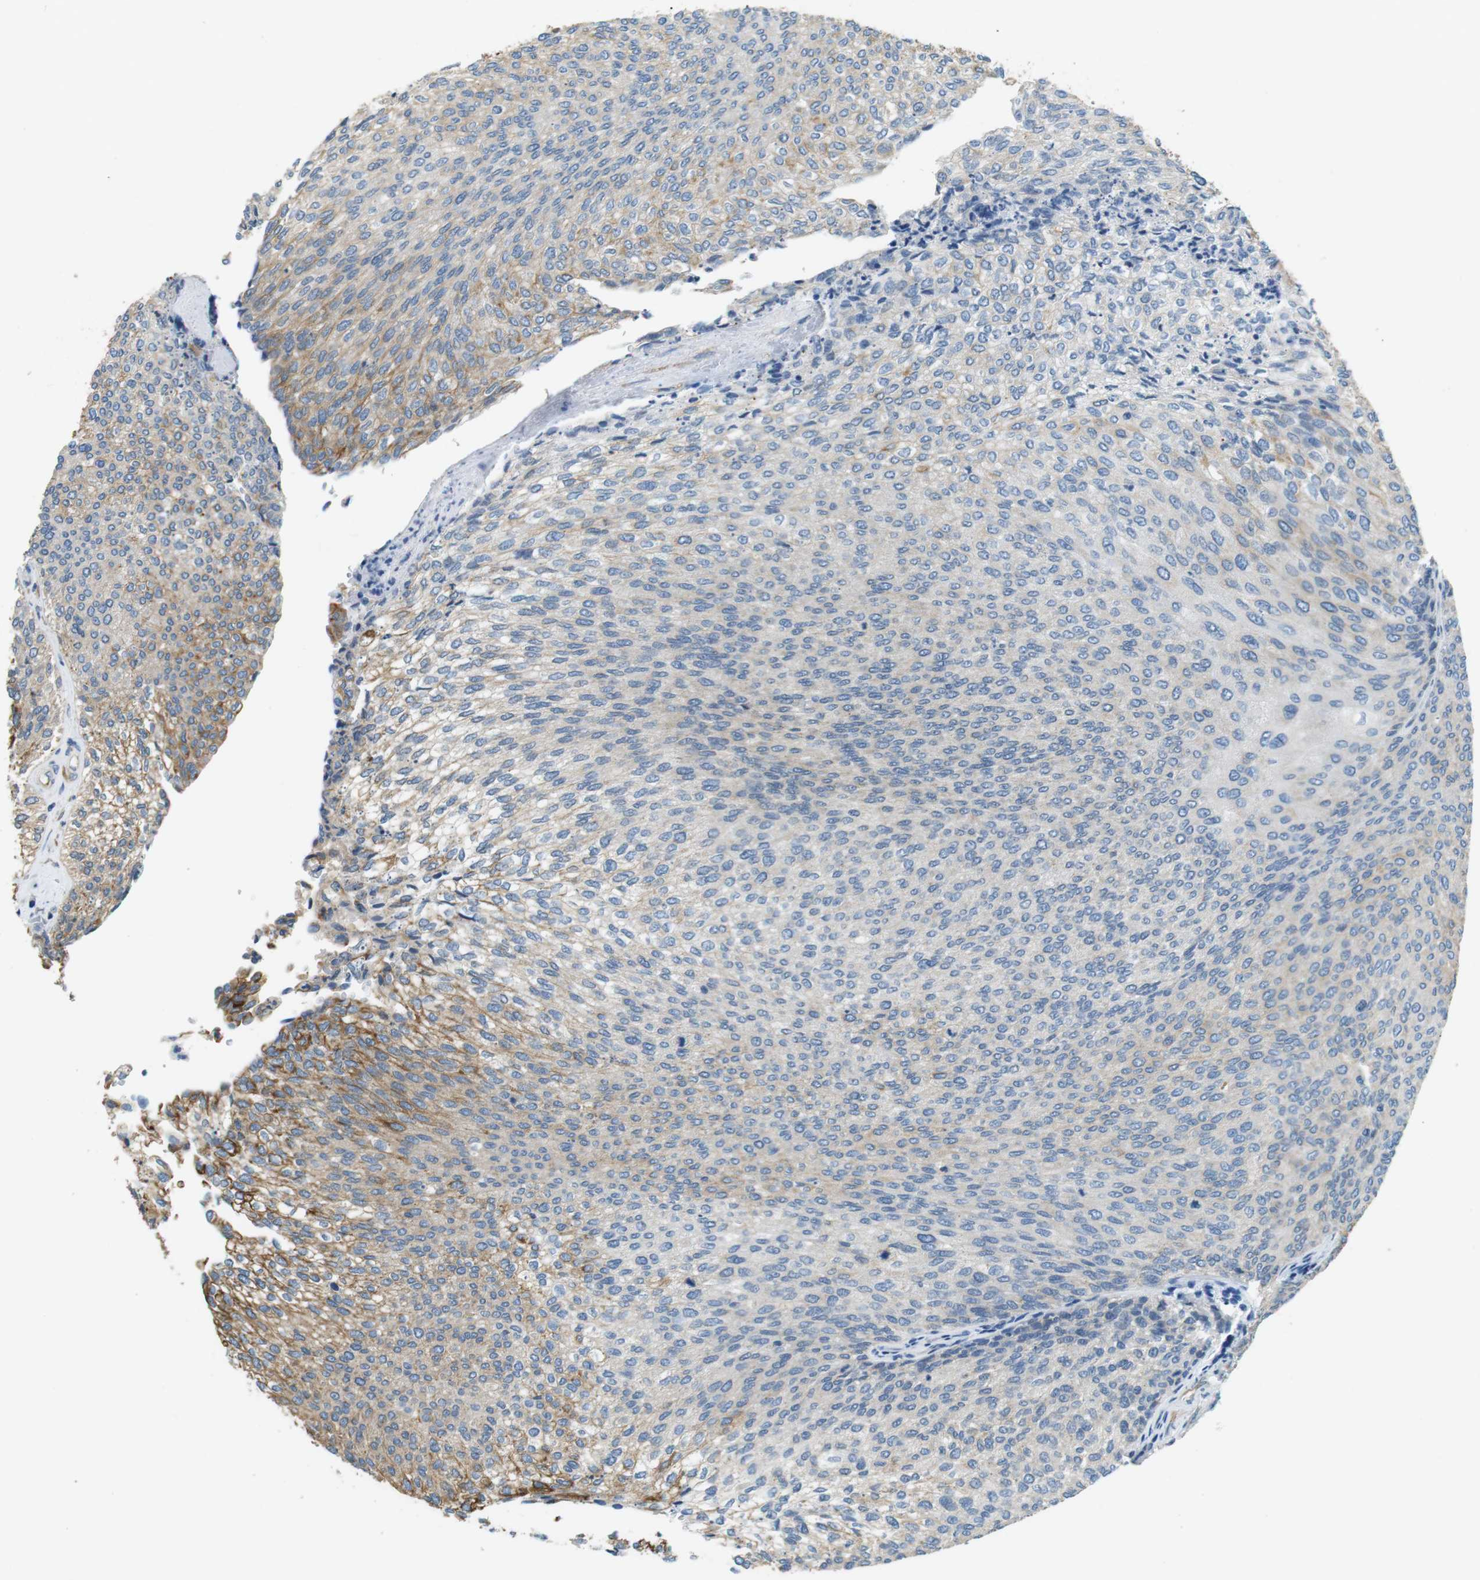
{"staining": {"intensity": "moderate", "quantity": "<25%", "location": "cytoplasmic/membranous"}, "tissue": "urothelial cancer", "cell_type": "Tumor cells", "image_type": "cancer", "snomed": [{"axis": "morphology", "description": "Urothelial carcinoma, Low grade"}, {"axis": "topography", "description": "Urinary bladder"}], "caption": "A histopathology image showing moderate cytoplasmic/membranous positivity in about <25% of tumor cells in urothelial cancer, as visualized by brown immunohistochemical staining.", "gene": "UNC5CL", "patient": {"sex": "female", "age": 79}}